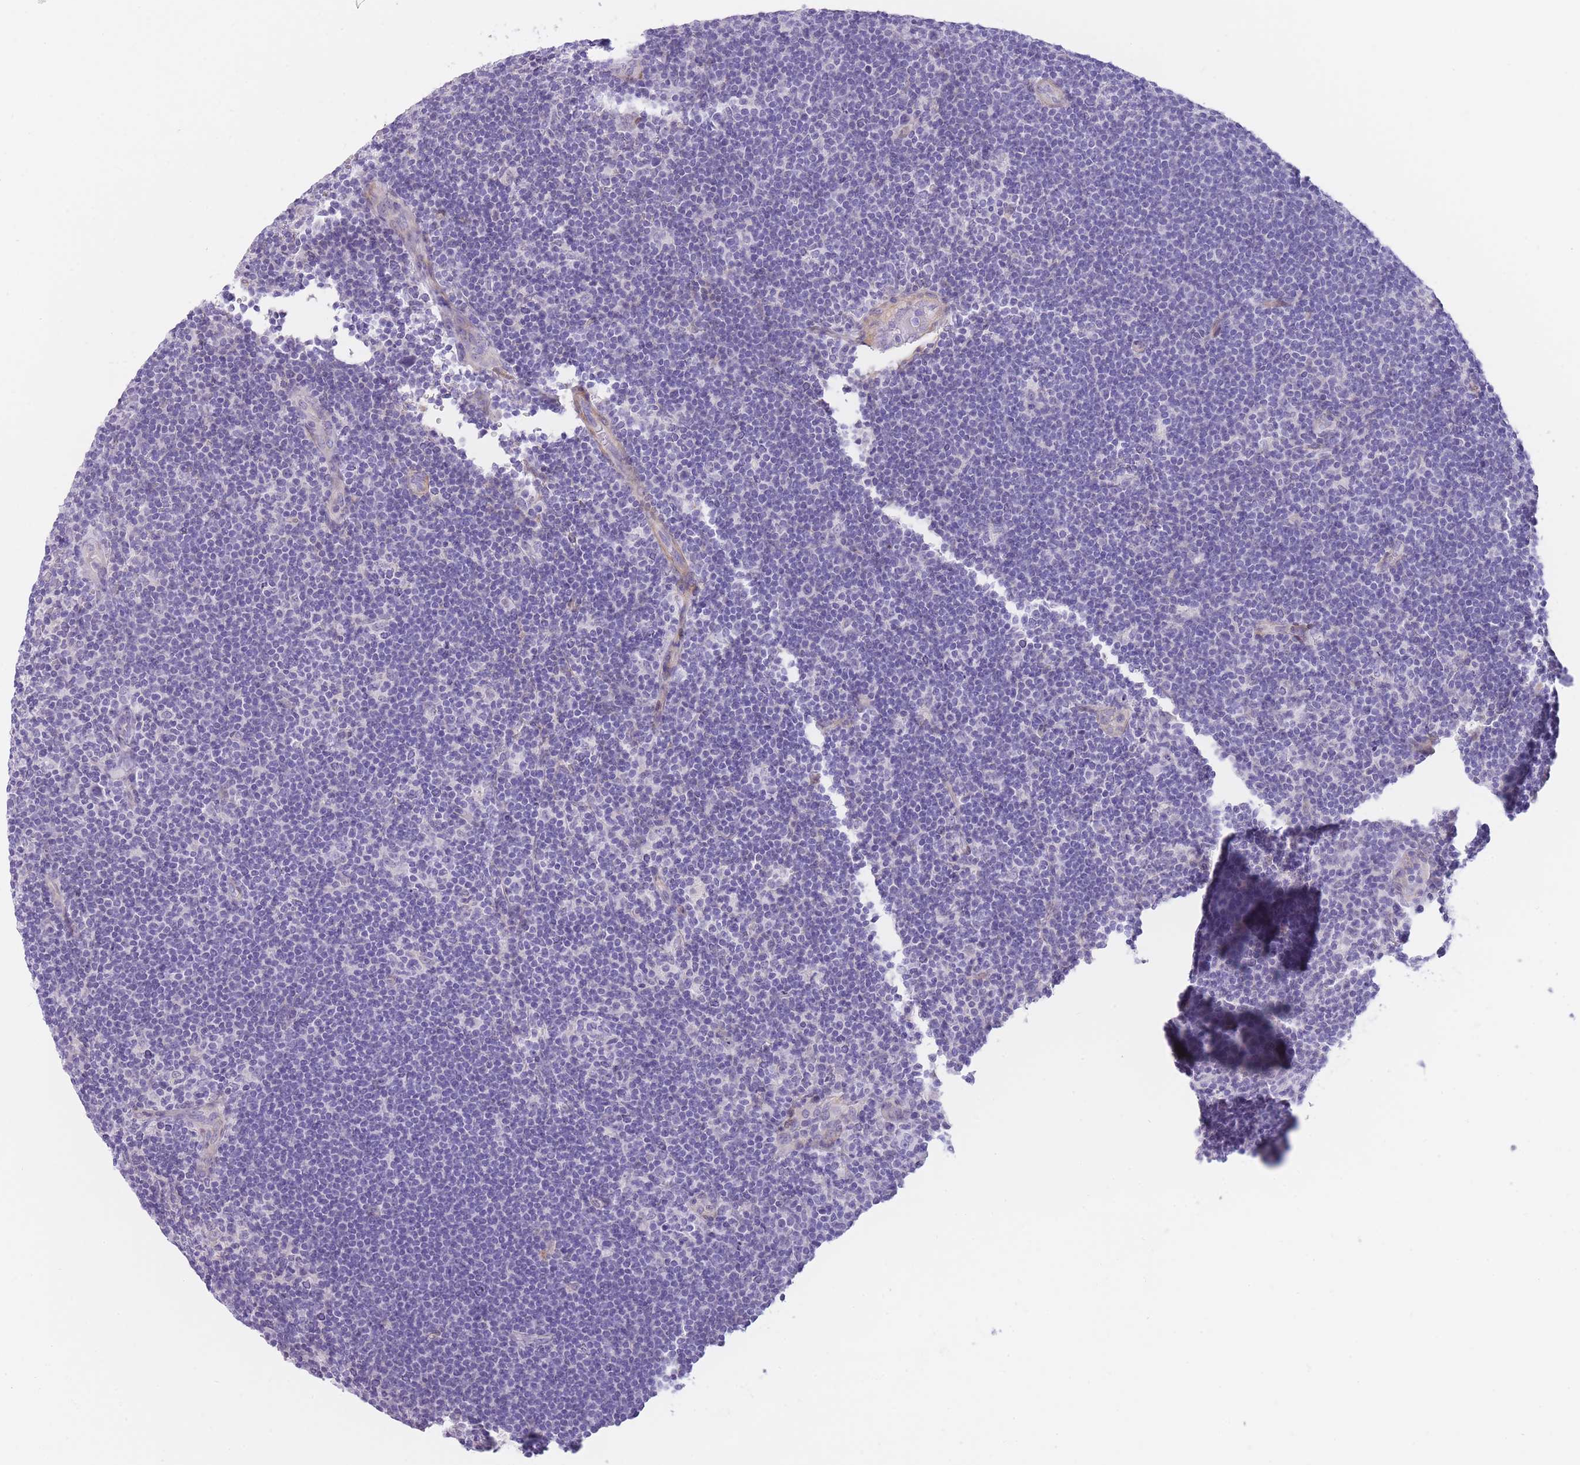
{"staining": {"intensity": "negative", "quantity": "none", "location": "none"}, "tissue": "lymphoma", "cell_type": "Tumor cells", "image_type": "cancer", "snomed": [{"axis": "morphology", "description": "Hodgkin's disease, NOS"}, {"axis": "topography", "description": "Lymph node"}], "caption": "The IHC histopathology image has no significant positivity in tumor cells of lymphoma tissue.", "gene": "OR11H12", "patient": {"sex": "female", "age": 57}}